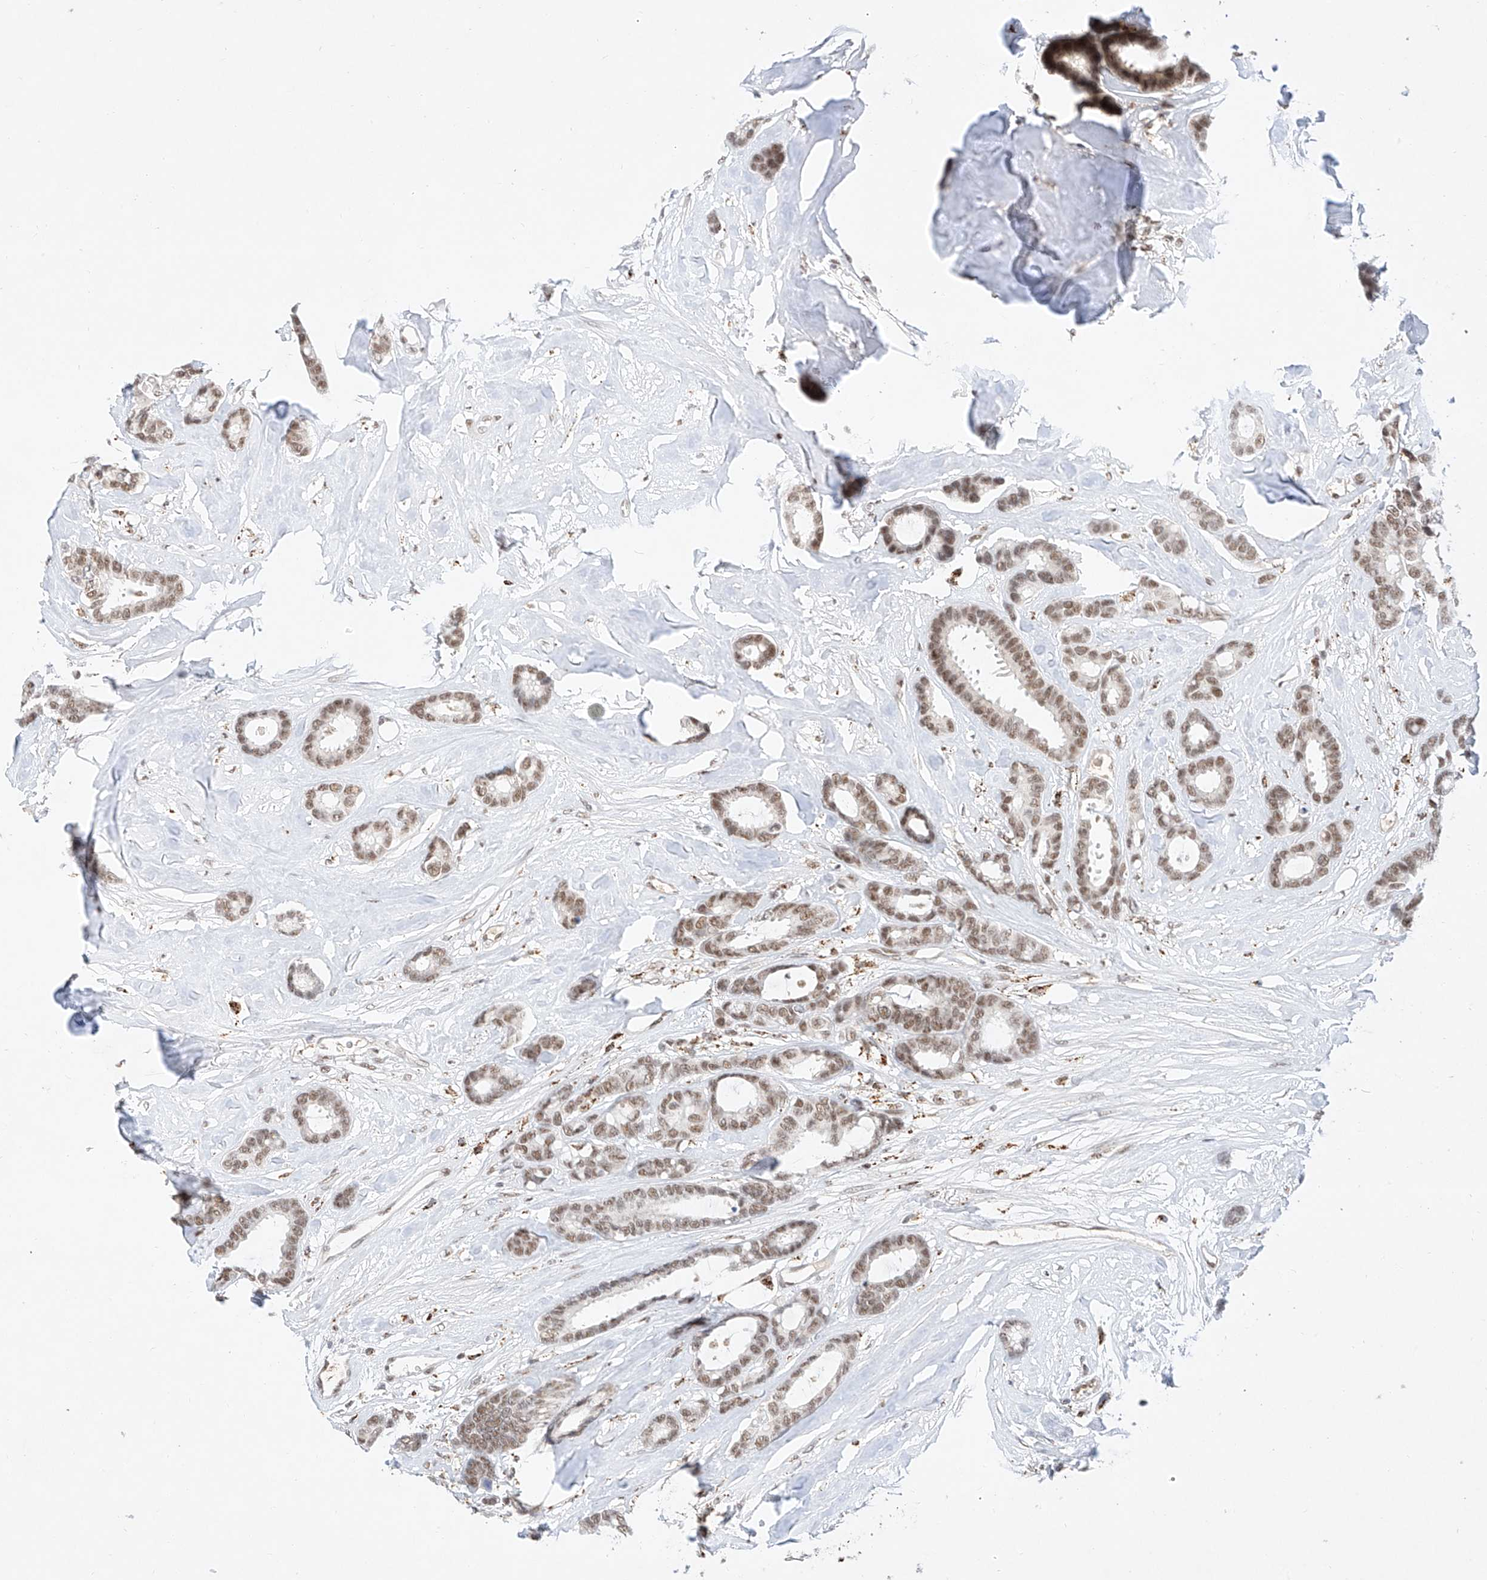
{"staining": {"intensity": "moderate", "quantity": ">75%", "location": "nuclear"}, "tissue": "breast cancer", "cell_type": "Tumor cells", "image_type": "cancer", "snomed": [{"axis": "morphology", "description": "Duct carcinoma"}, {"axis": "topography", "description": "Breast"}], "caption": "Tumor cells exhibit moderate nuclear positivity in approximately >75% of cells in breast cancer (intraductal carcinoma).", "gene": "NRF1", "patient": {"sex": "female", "age": 87}}